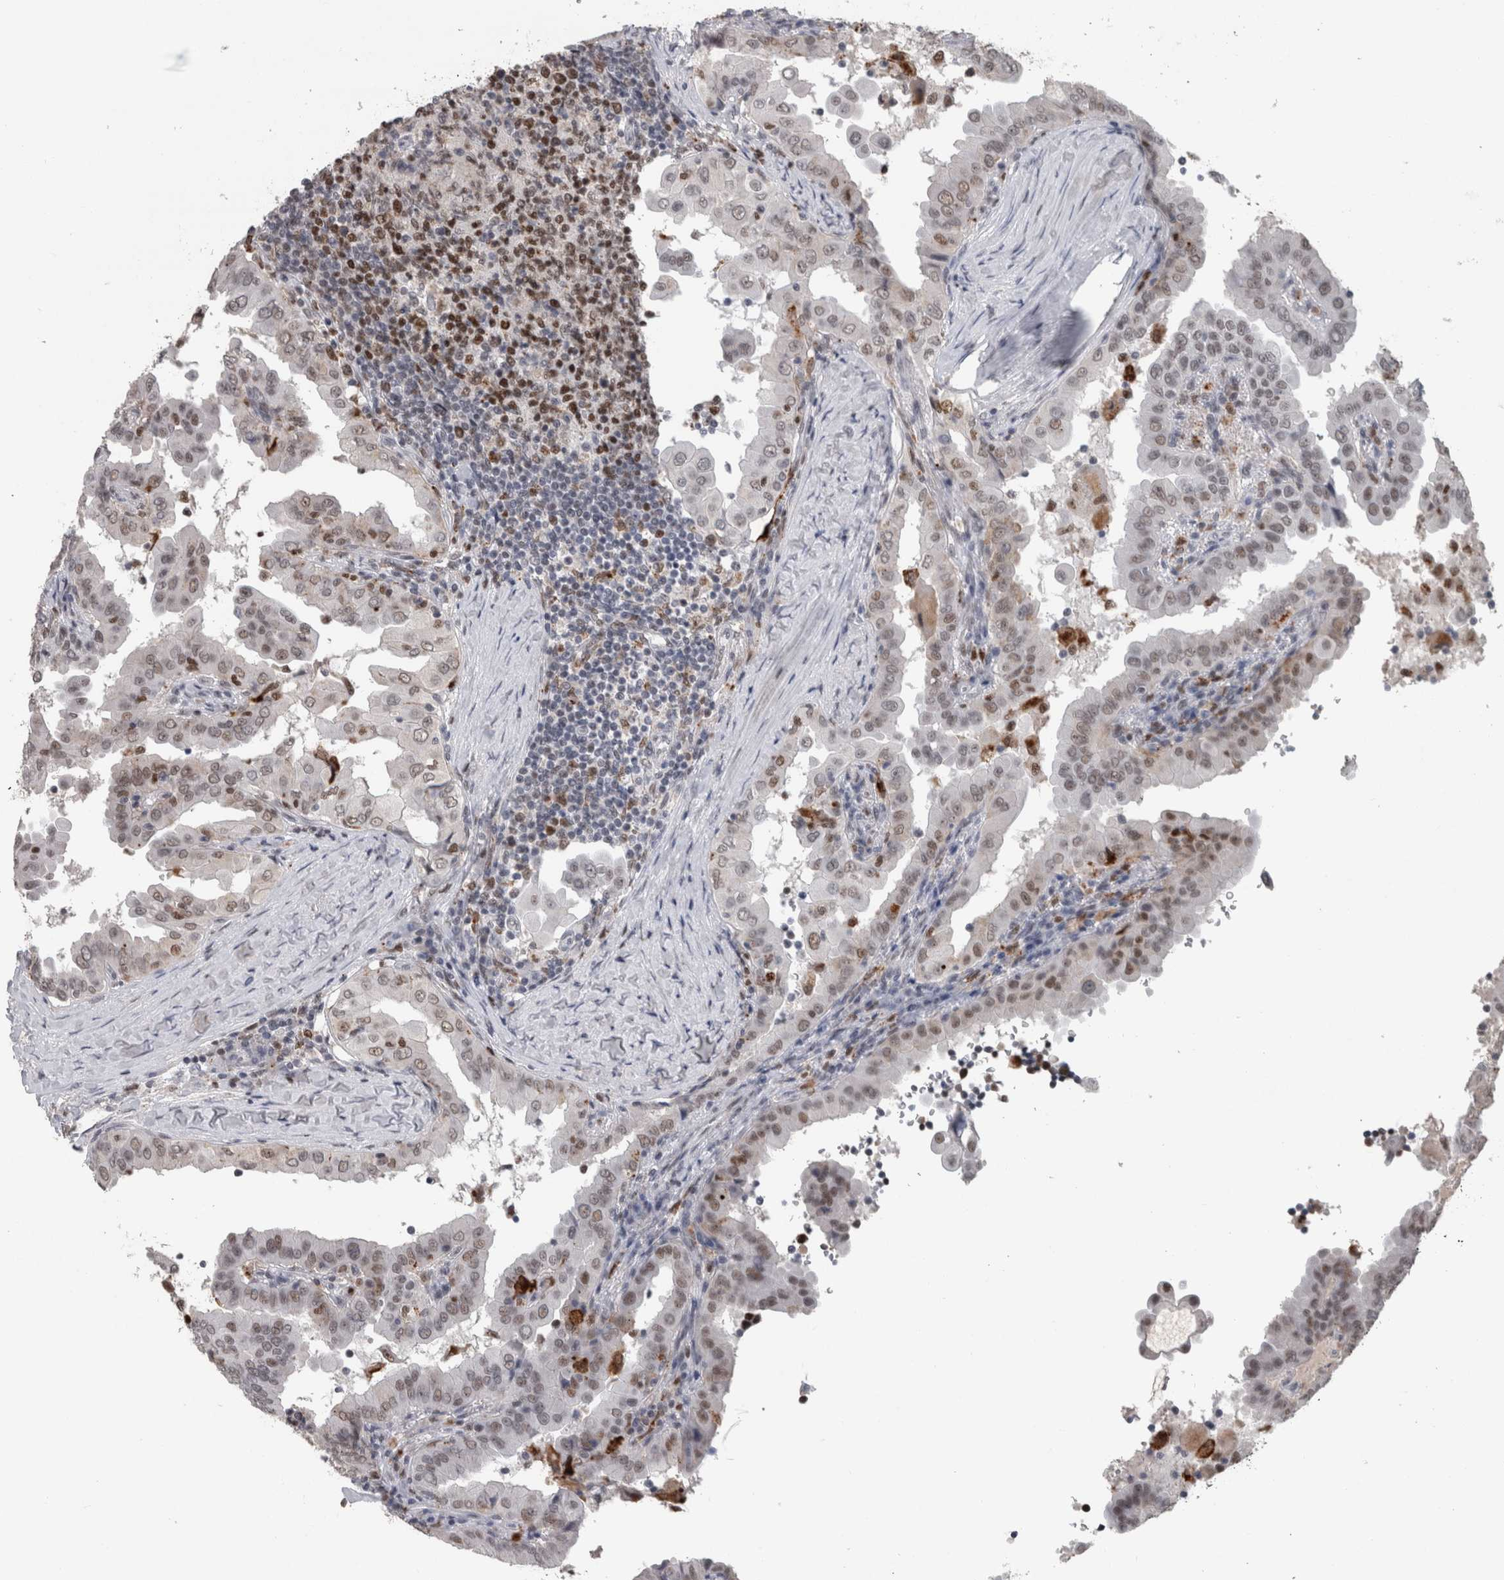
{"staining": {"intensity": "weak", "quantity": ">75%", "location": "nuclear"}, "tissue": "thyroid cancer", "cell_type": "Tumor cells", "image_type": "cancer", "snomed": [{"axis": "morphology", "description": "Papillary adenocarcinoma, NOS"}, {"axis": "topography", "description": "Thyroid gland"}], "caption": "Immunohistochemical staining of human thyroid papillary adenocarcinoma reveals low levels of weak nuclear protein positivity in about >75% of tumor cells.", "gene": "POLD2", "patient": {"sex": "male", "age": 33}}